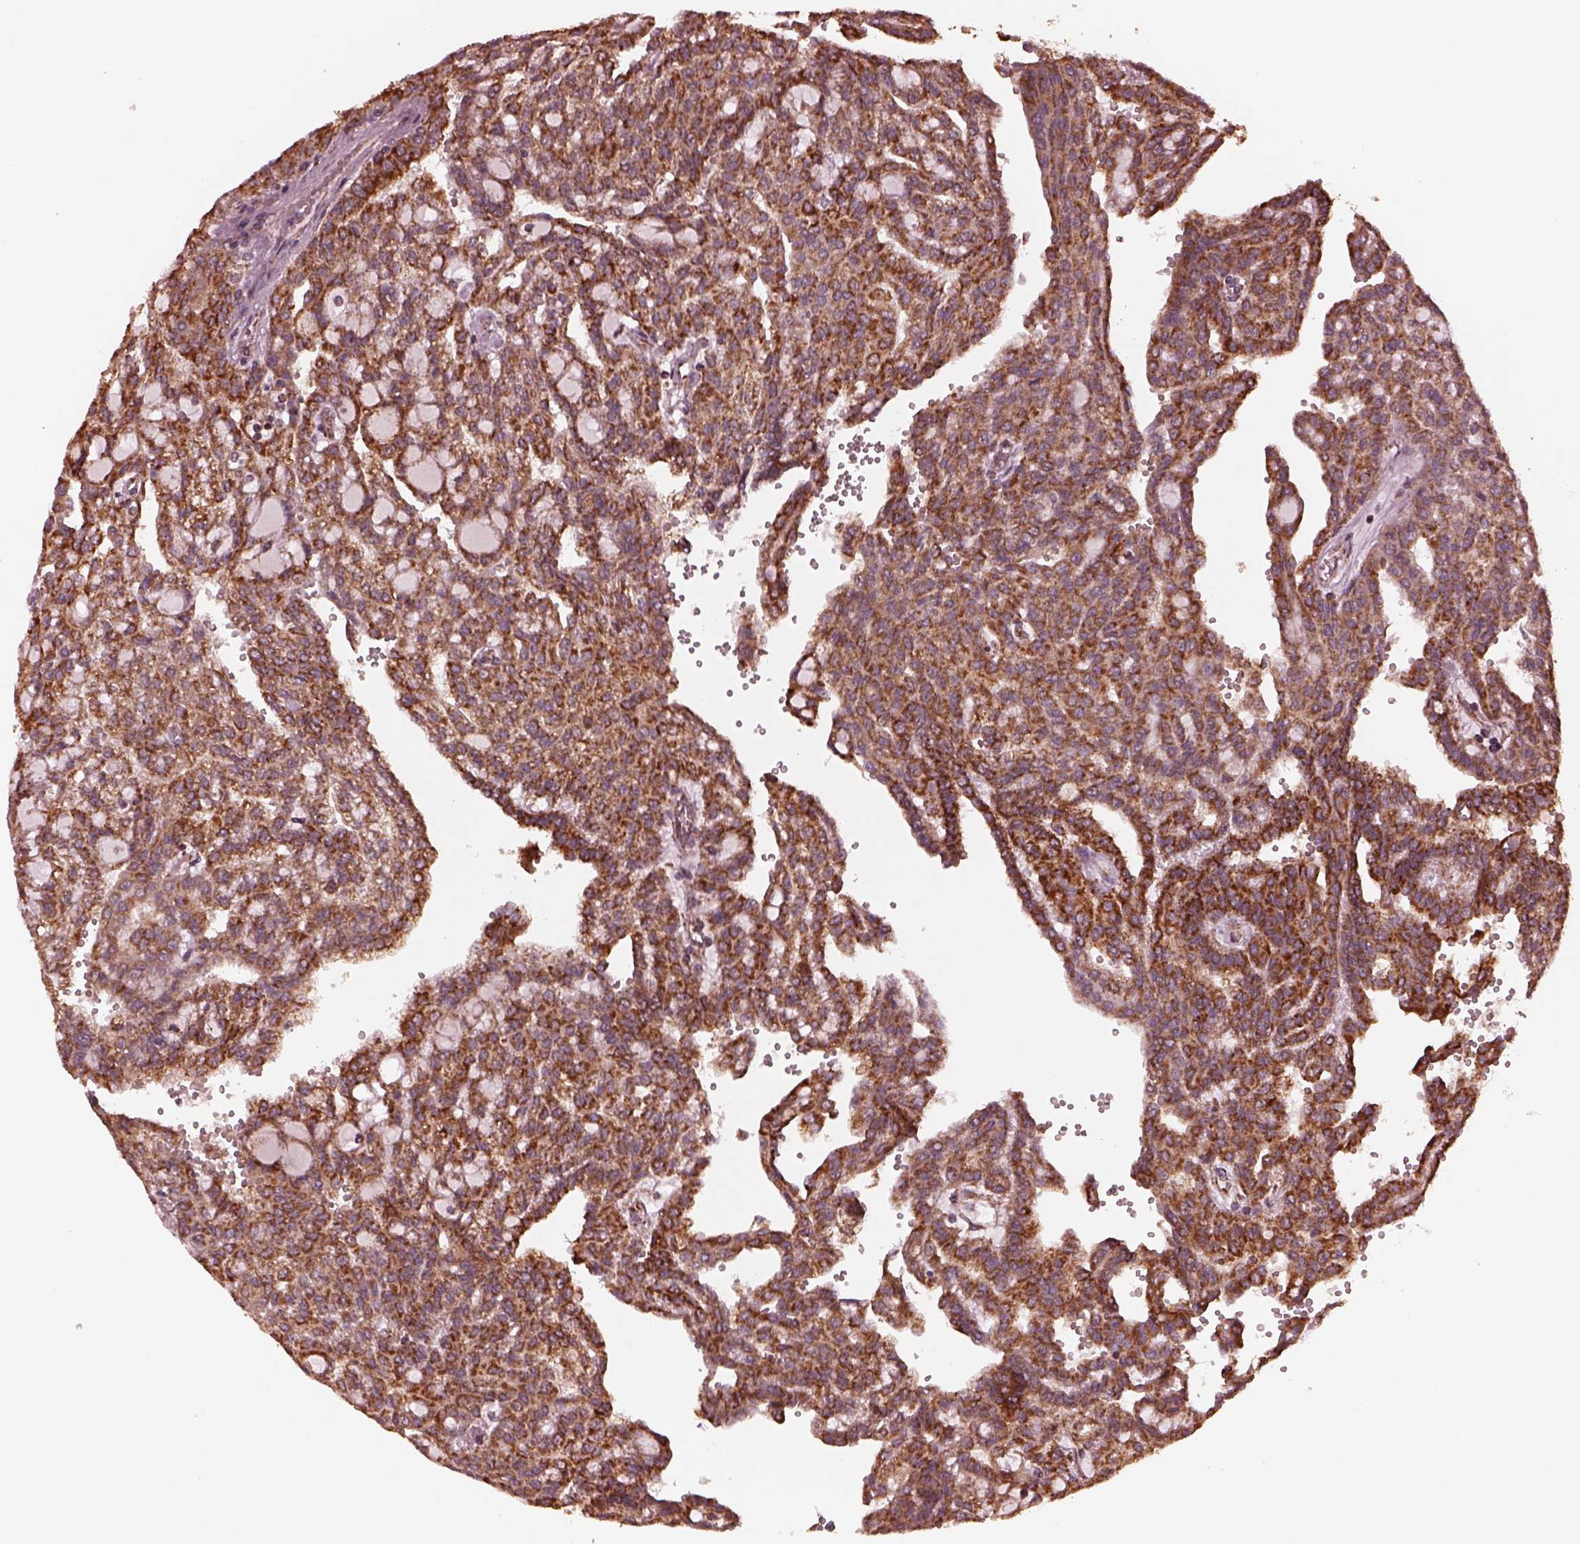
{"staining": {"intensity": "strong", "quantity": ">75%", "location": "cytoplasmic/membranous"}, "tissue": "renal cancer", "cell_type": "Tumor cells", "image_type": "cancer", "snomed": [{"axis": "morphology", "description": "Adenocarcinoma, NOS"}, {"axis": "topography", "description": "Kidney"}], "caption": "An immunohistochemistry (IHC) histopathology image of tumor tissue is shown. Protein staining in brown highlights strong cytoplasmic/membranous positivity in renal cancer (adenocarcinoma) within tumor cells. The staining was performed using DAB, with brown indicating positive protein expression. Nuclei are stained blue with hematoxylin.", "gene": "NDUFB10", "patient": {"sex": "male", "age": 63}}